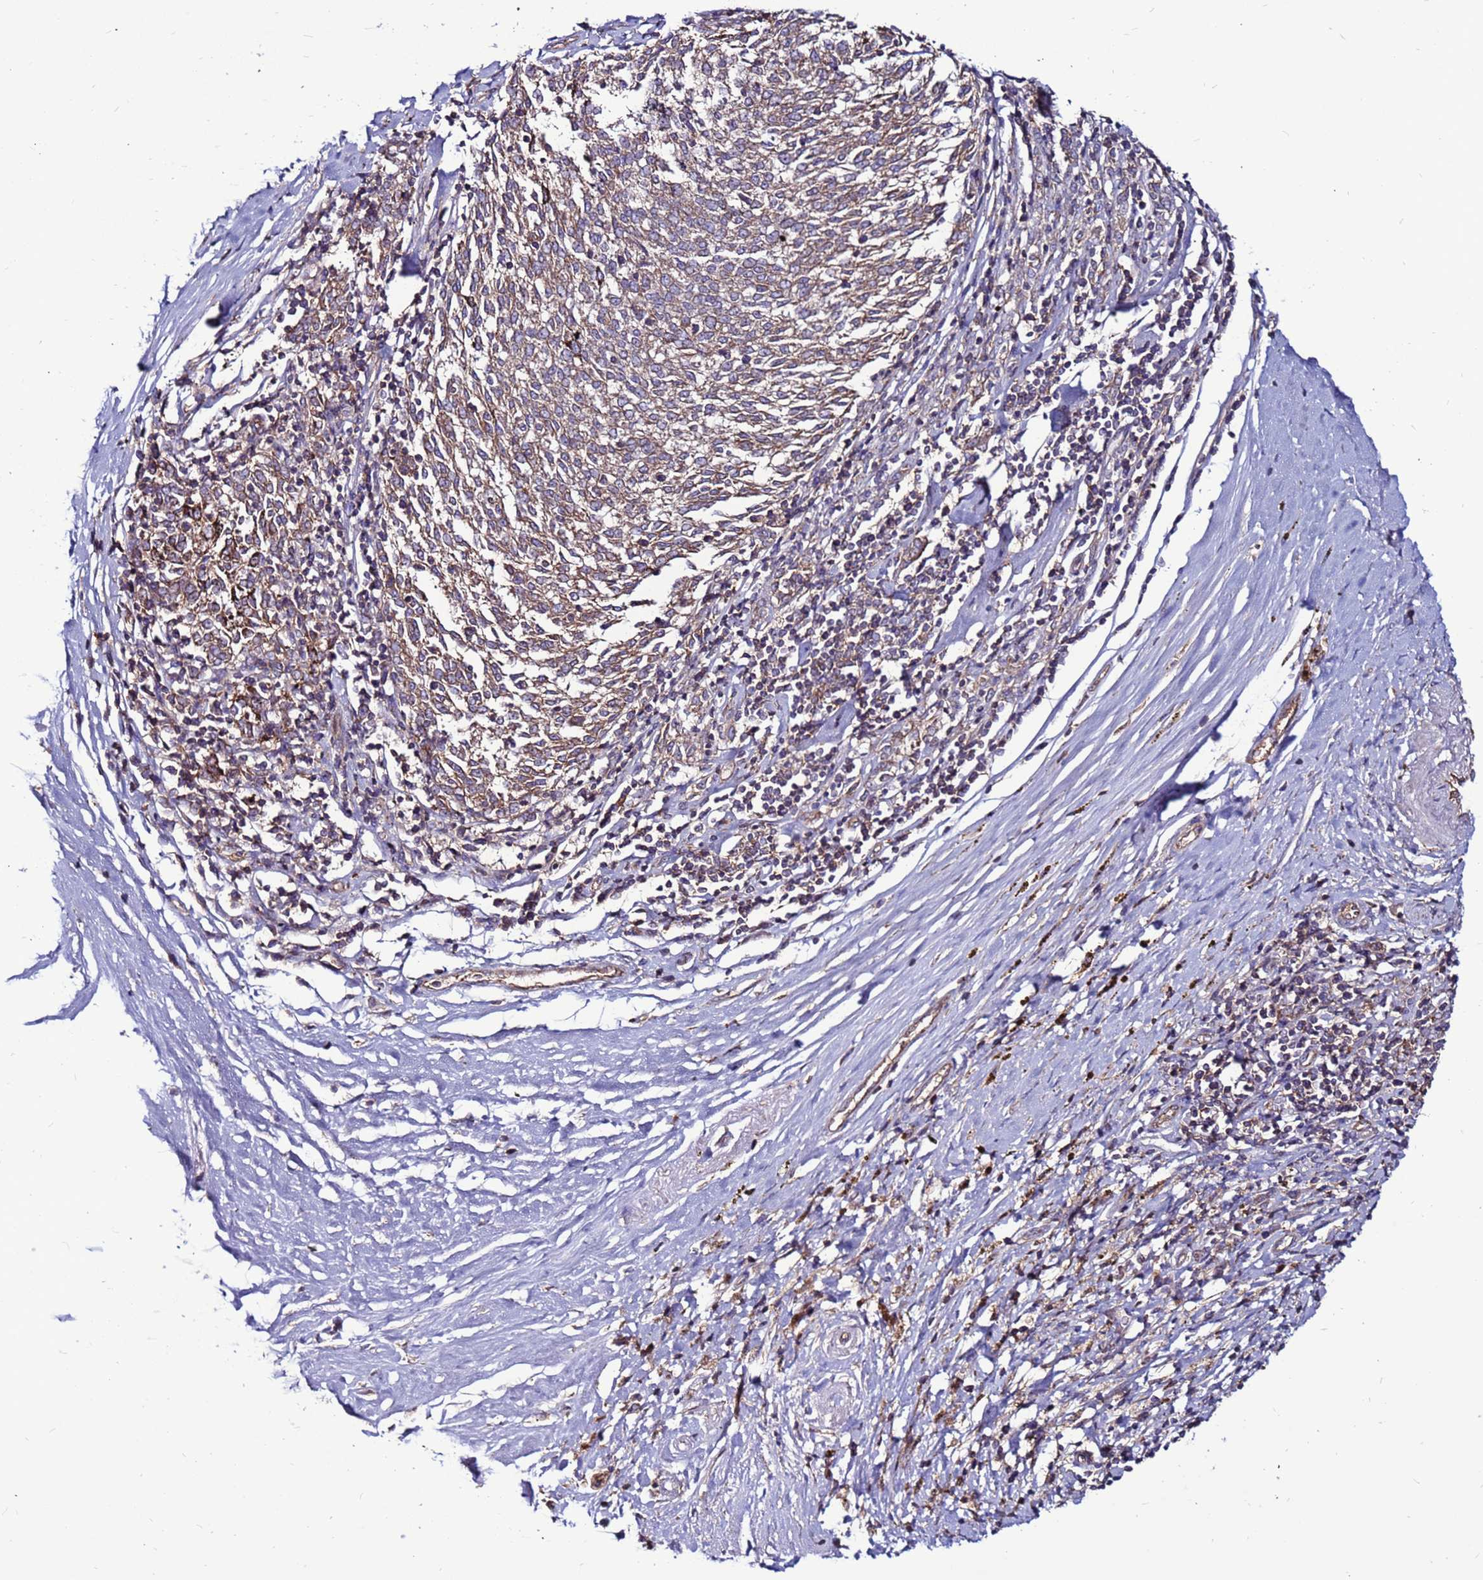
{"staining": {"intensity": "moderate", "quantity": ">75%", "location": "cytoplasmic/membranous"}, "tissue": "melanoma", "cell_type": "Tumor cells", "image_type": "cancer", "snomed": [{"axis": "morphology", "description": "Malignant melanoma, NOS"}, {"axis": "topography", "description": "Skin"}], "caption": "A photomicrograph of human malignant melanoma stained for a protein exhibits moderate cytoplasmic/membranous brown staining in tumor cells. (DAB IHC, brown staining for protein, blue staining for nuclei).", "gene": "NRN1L", "patient": {"sex": "female", "age": 72}}